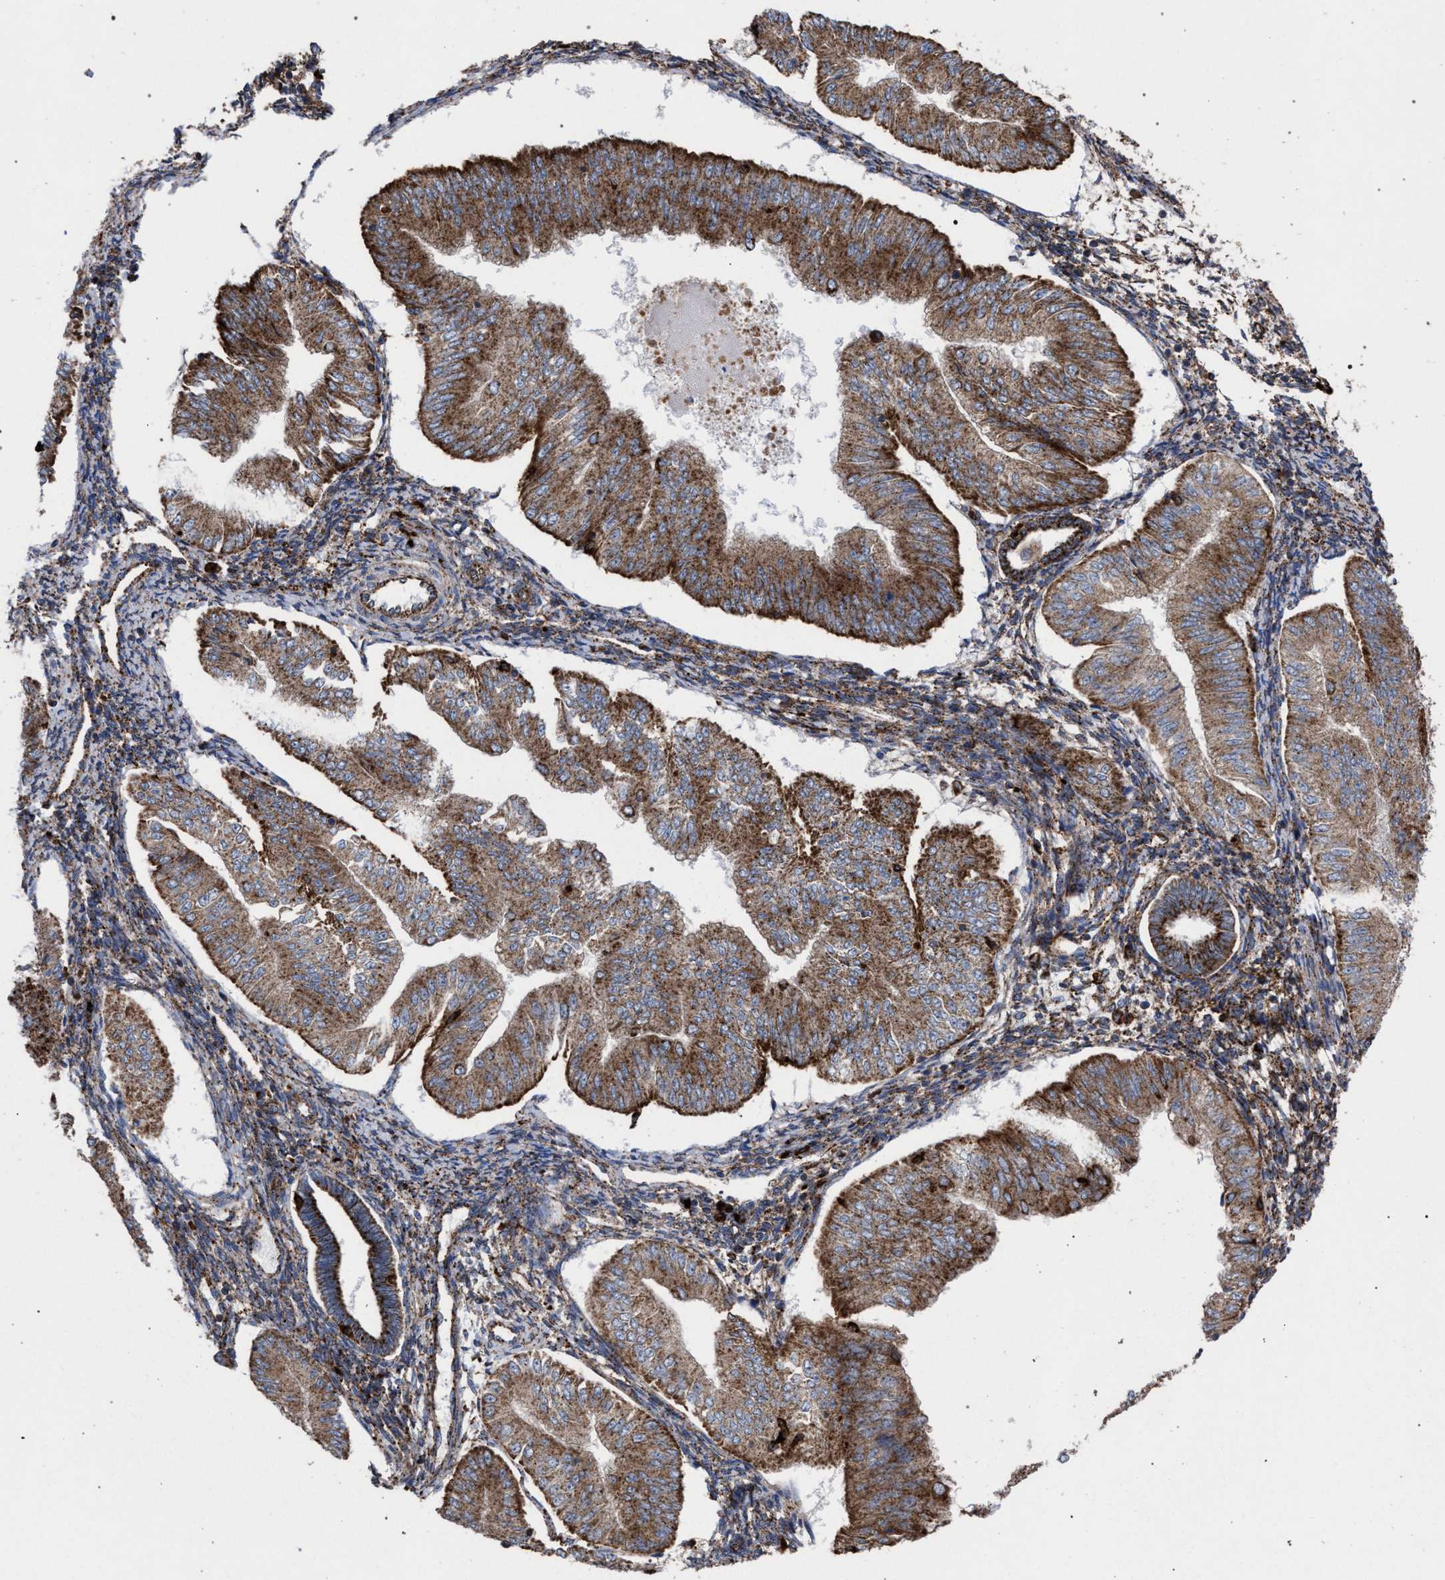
{"staining": {"intensity": "moderate", "quantity": ">75%", "location": "cytoplasmic/membranous"}, "tissue": "endometrial cancer", "cell_type": "Tumor cells", "image_type": "cancer", "snomed": [{"axis": "morphology", "description": "Normal tissue, NOS"}, {"axis": "morphology", "description": "Adenocarcinoma, NOS"}, {"axis": "topography", "description": "Endometrium"}], "caption": "There is medium levels of moderate cytoplasmic/membranous staining in tumor cells of endometrial cancer (adenocarcinoma), as demonstrated by immunohistochemical staining (brown color).", "gene": "PPT1", "patient": {"sex": "female", "age": 53}}